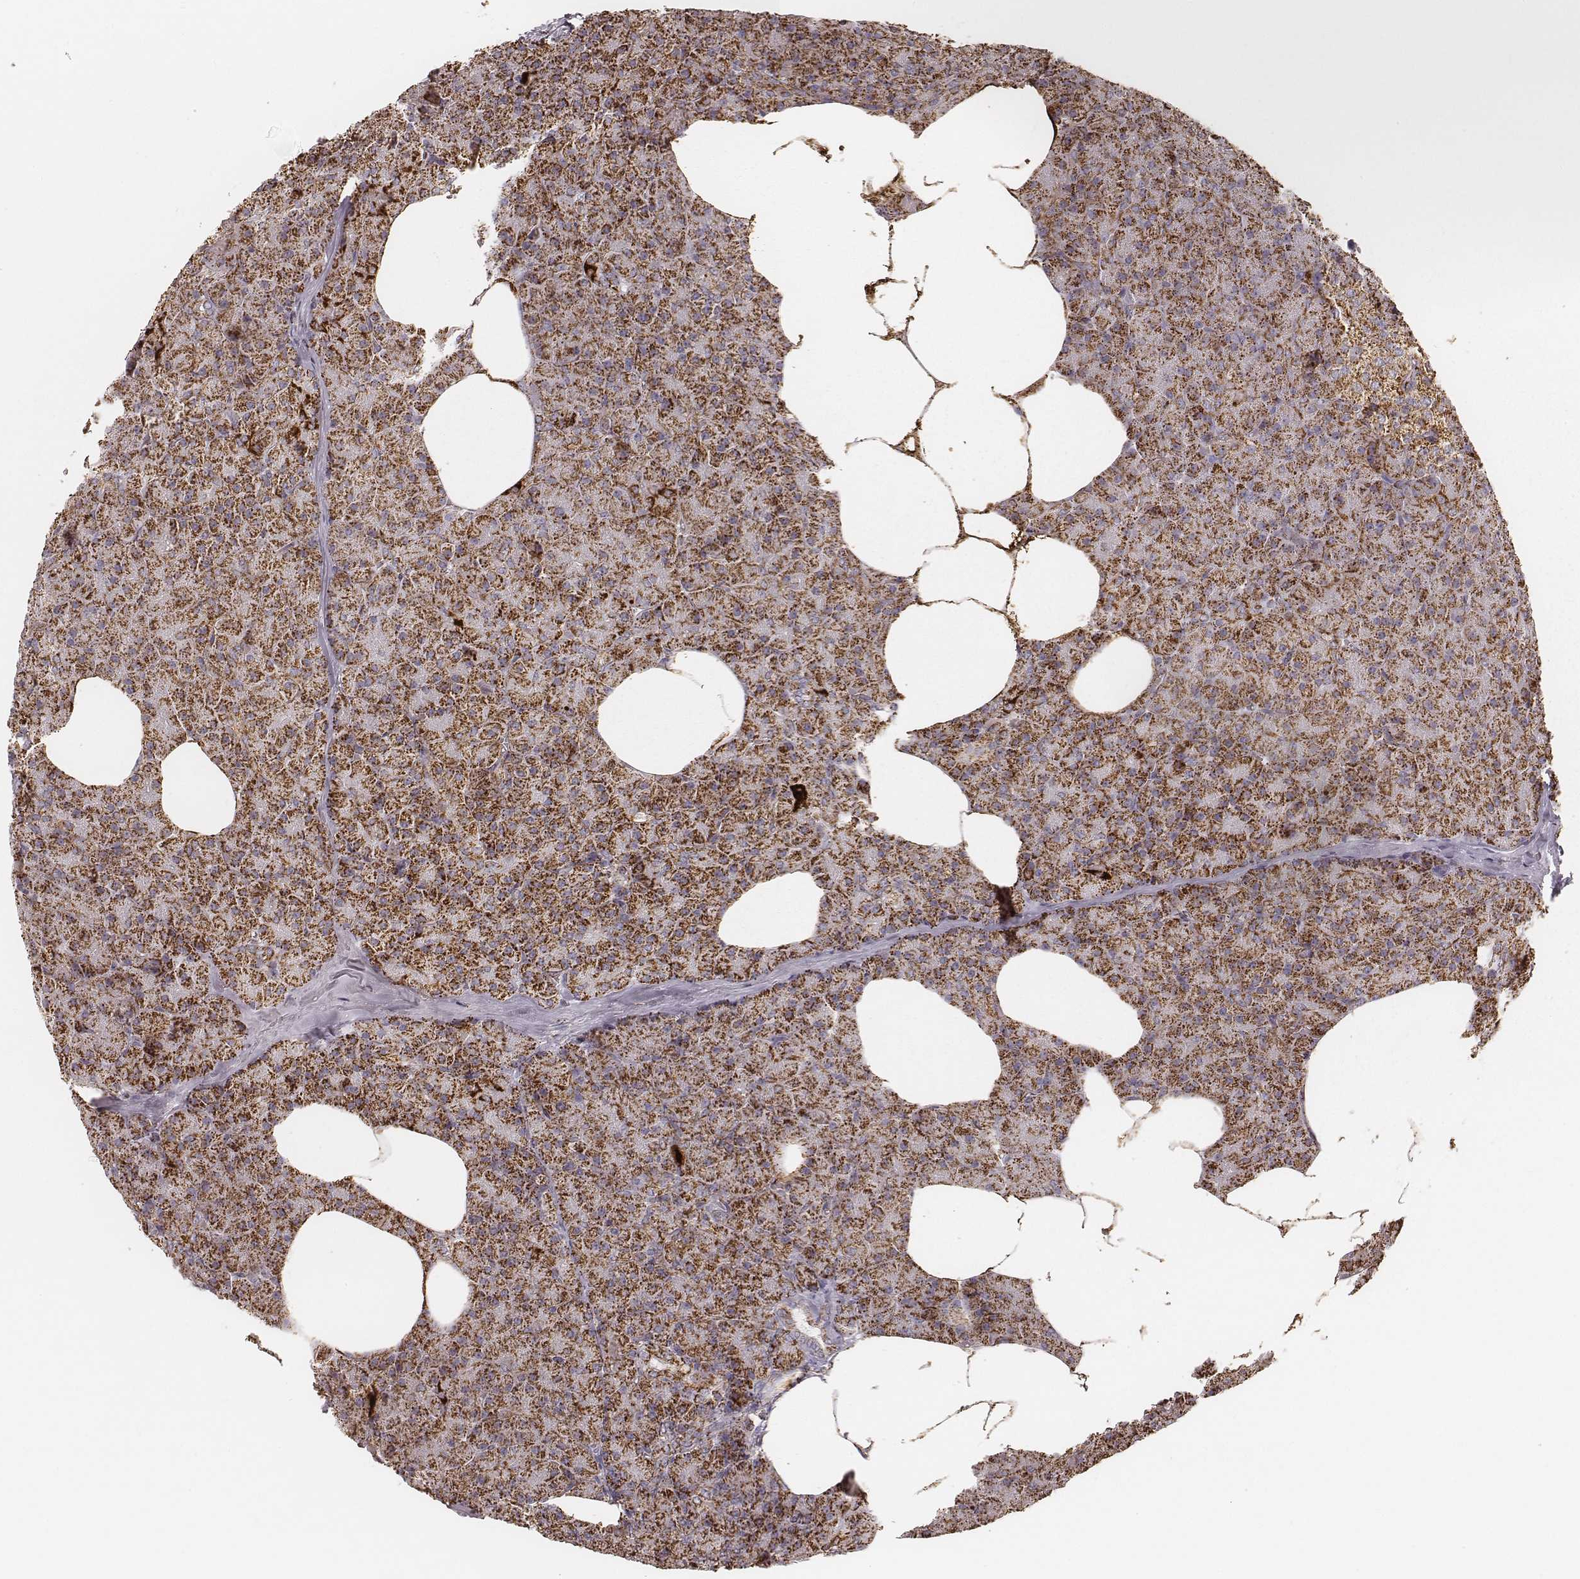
{"staining": {"intensity": "strong", "quantity": ">75%", "location": "cytoplasmic/membranous"}, "tissue": "pancreas", "cell_type": "Exocrine glandular cells", "image_type": "normal", "snomed": [{"axis": "morphology", "description": "Normal tissue, NOS"}, {"axis": "topography", "description": "Pancreas"}], "caption": "Strong cytoplasmic/membranous protein expression is seen in approximately >75% of exocrine glandular cells in pancreas.", "gene": "CS", "patient": {"sex": "female", "age": 45}}